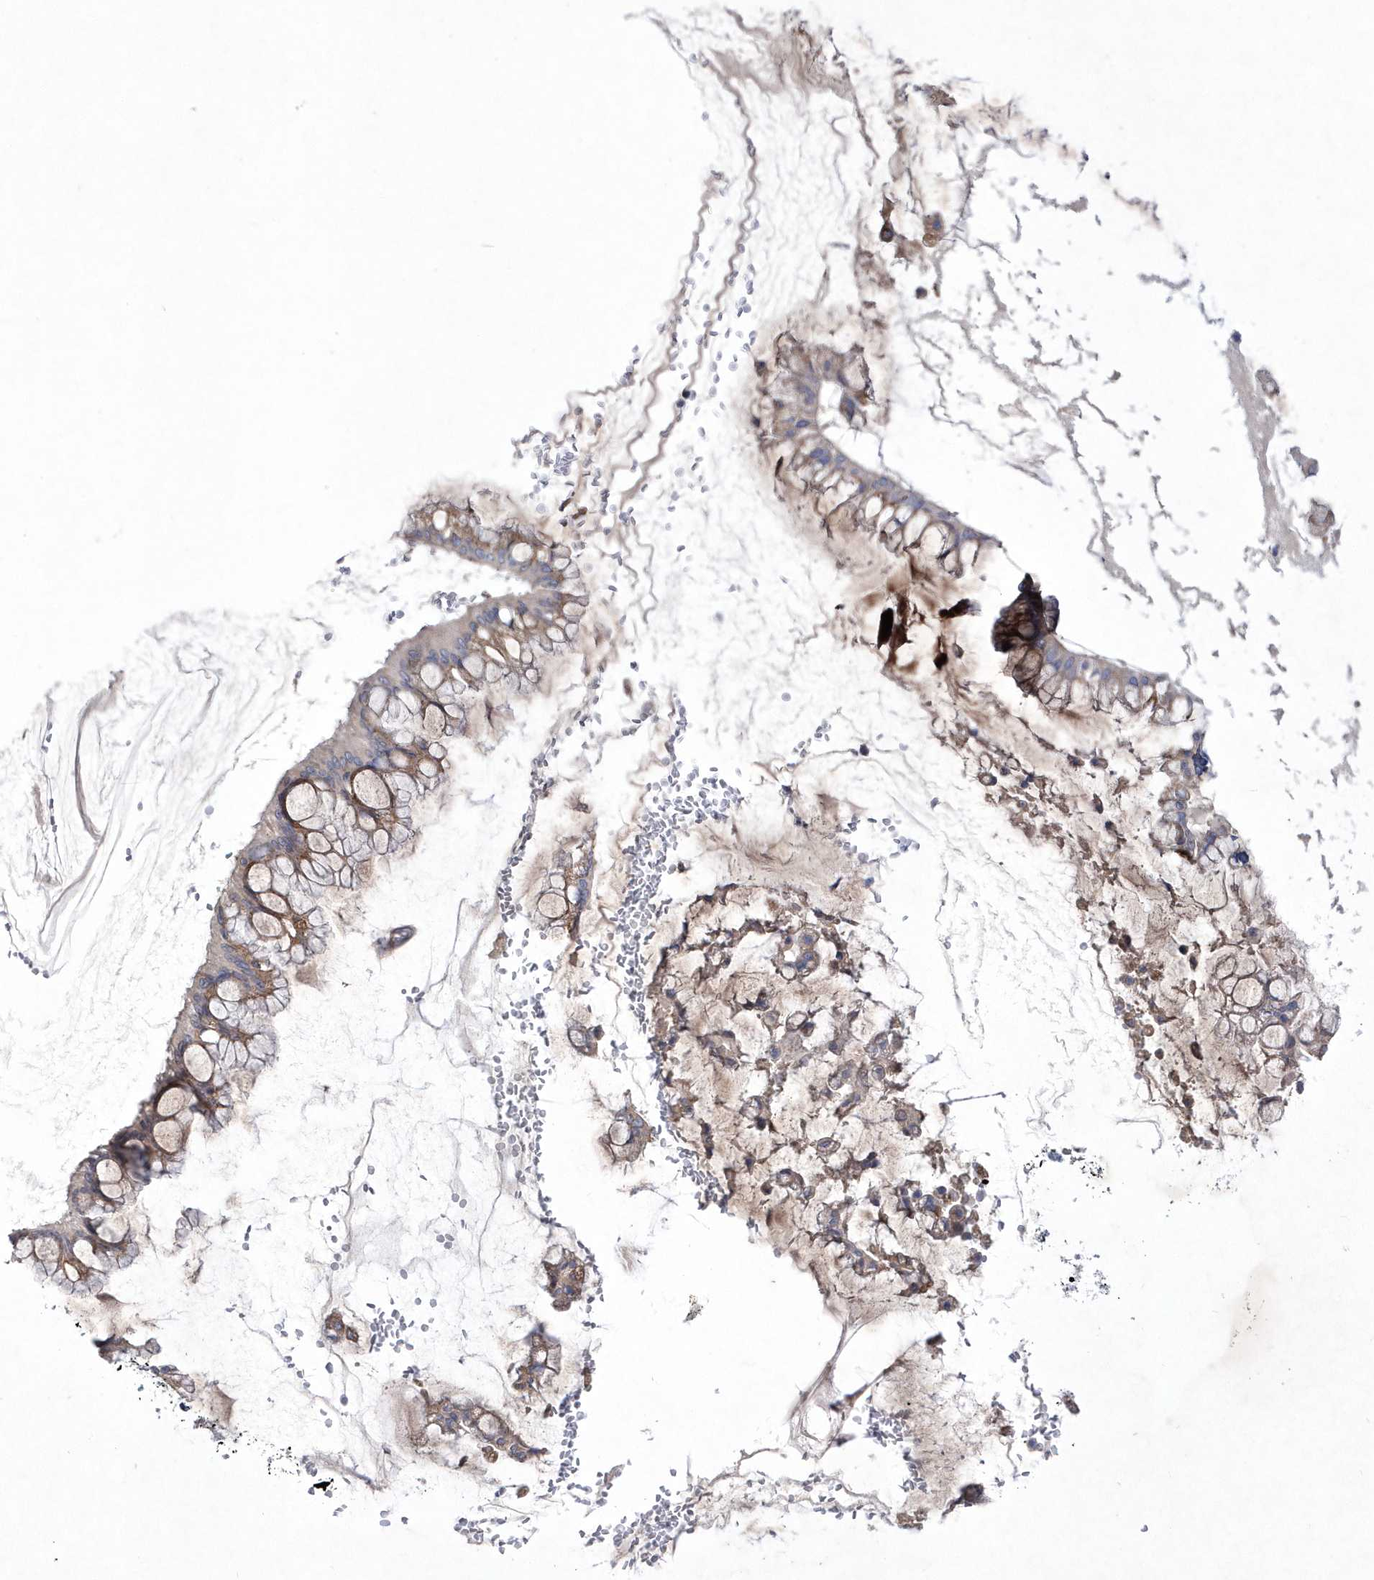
{"staining": {"intensity": "weak", "quantity": "25%-75%", "location": "cytoplasmic/membranous"}, "tissue": "ovarian cancer", "cell_type": "Tumor cells", "image_type": "cancer", "snomed": [{"axis": "morphology", "description": "Cystadenocarcinoma, mucinous, NOS"}, {"axis": "topography", "description": "Ovary"}], "caption": "Mucinous cystadenocarcinoma (ovarian) stained with a protein marker exhibits weak staining in tumor cells.", "gene": "METTL8", "patient": {"sex": "female", "age": 73}}